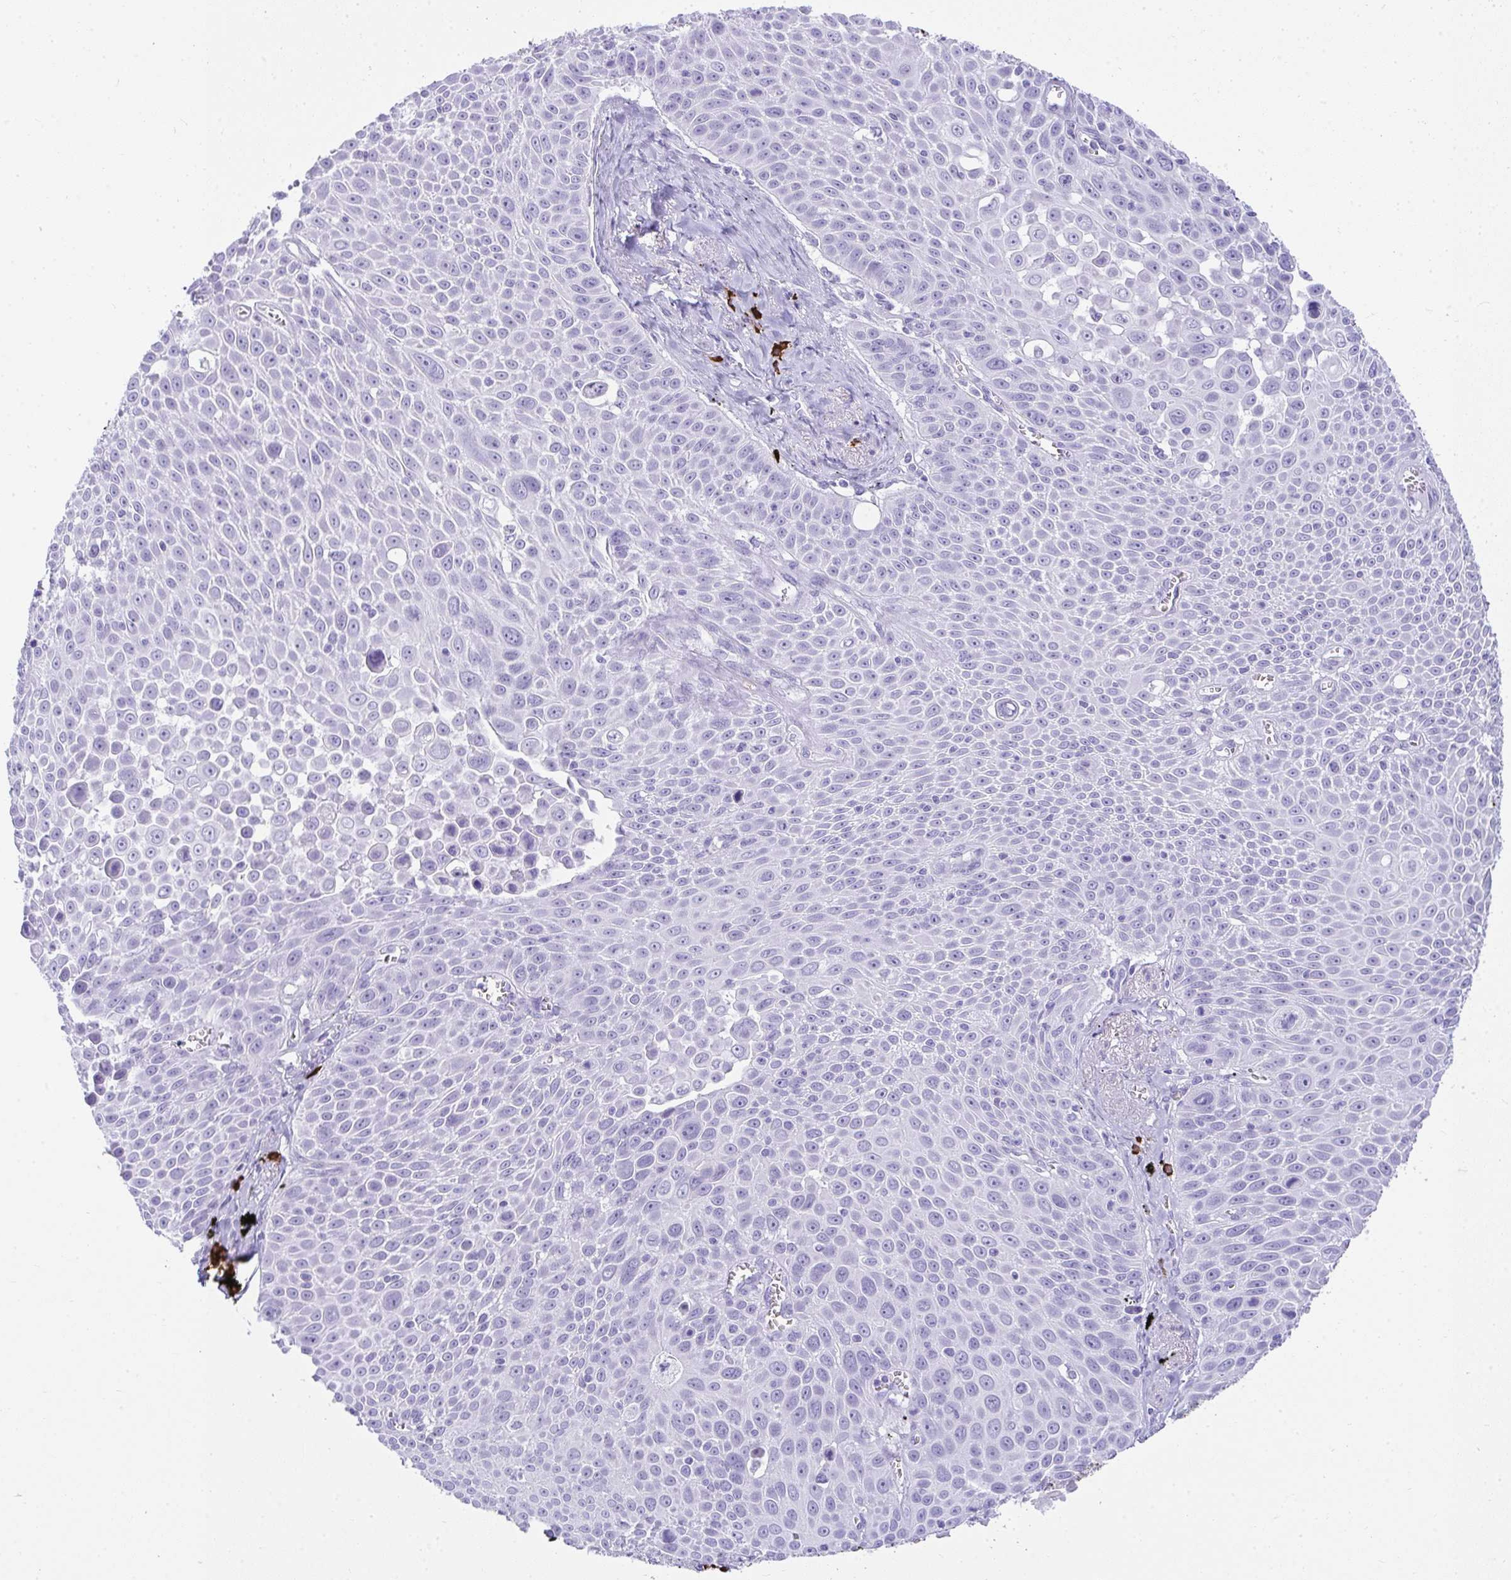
{"staining": {"intensity": "negative", "quantity": "none", "location": "none"}, "tissue": "lung cancer", "cell_type": "Tumor cells", "image_type": "cancer", "snomed": [{"axis": "morphology", "description": "Squamous cell carcinoma, NOS"}, {"axis": "morphology", "description": "Squamous cell carcinoma, metastatic, NOS"}, {"axis": "topography", "description": "Lymph node"}, {"axis": "topography", "description": "Lung"}], "caption": "Lung metastatic squamous cell carcinoma was stained to show a protein in brown. There is no significant expression in tumor cells.", "gene": "CDADC1", "patient": {"sex": "female", "age": 62}}